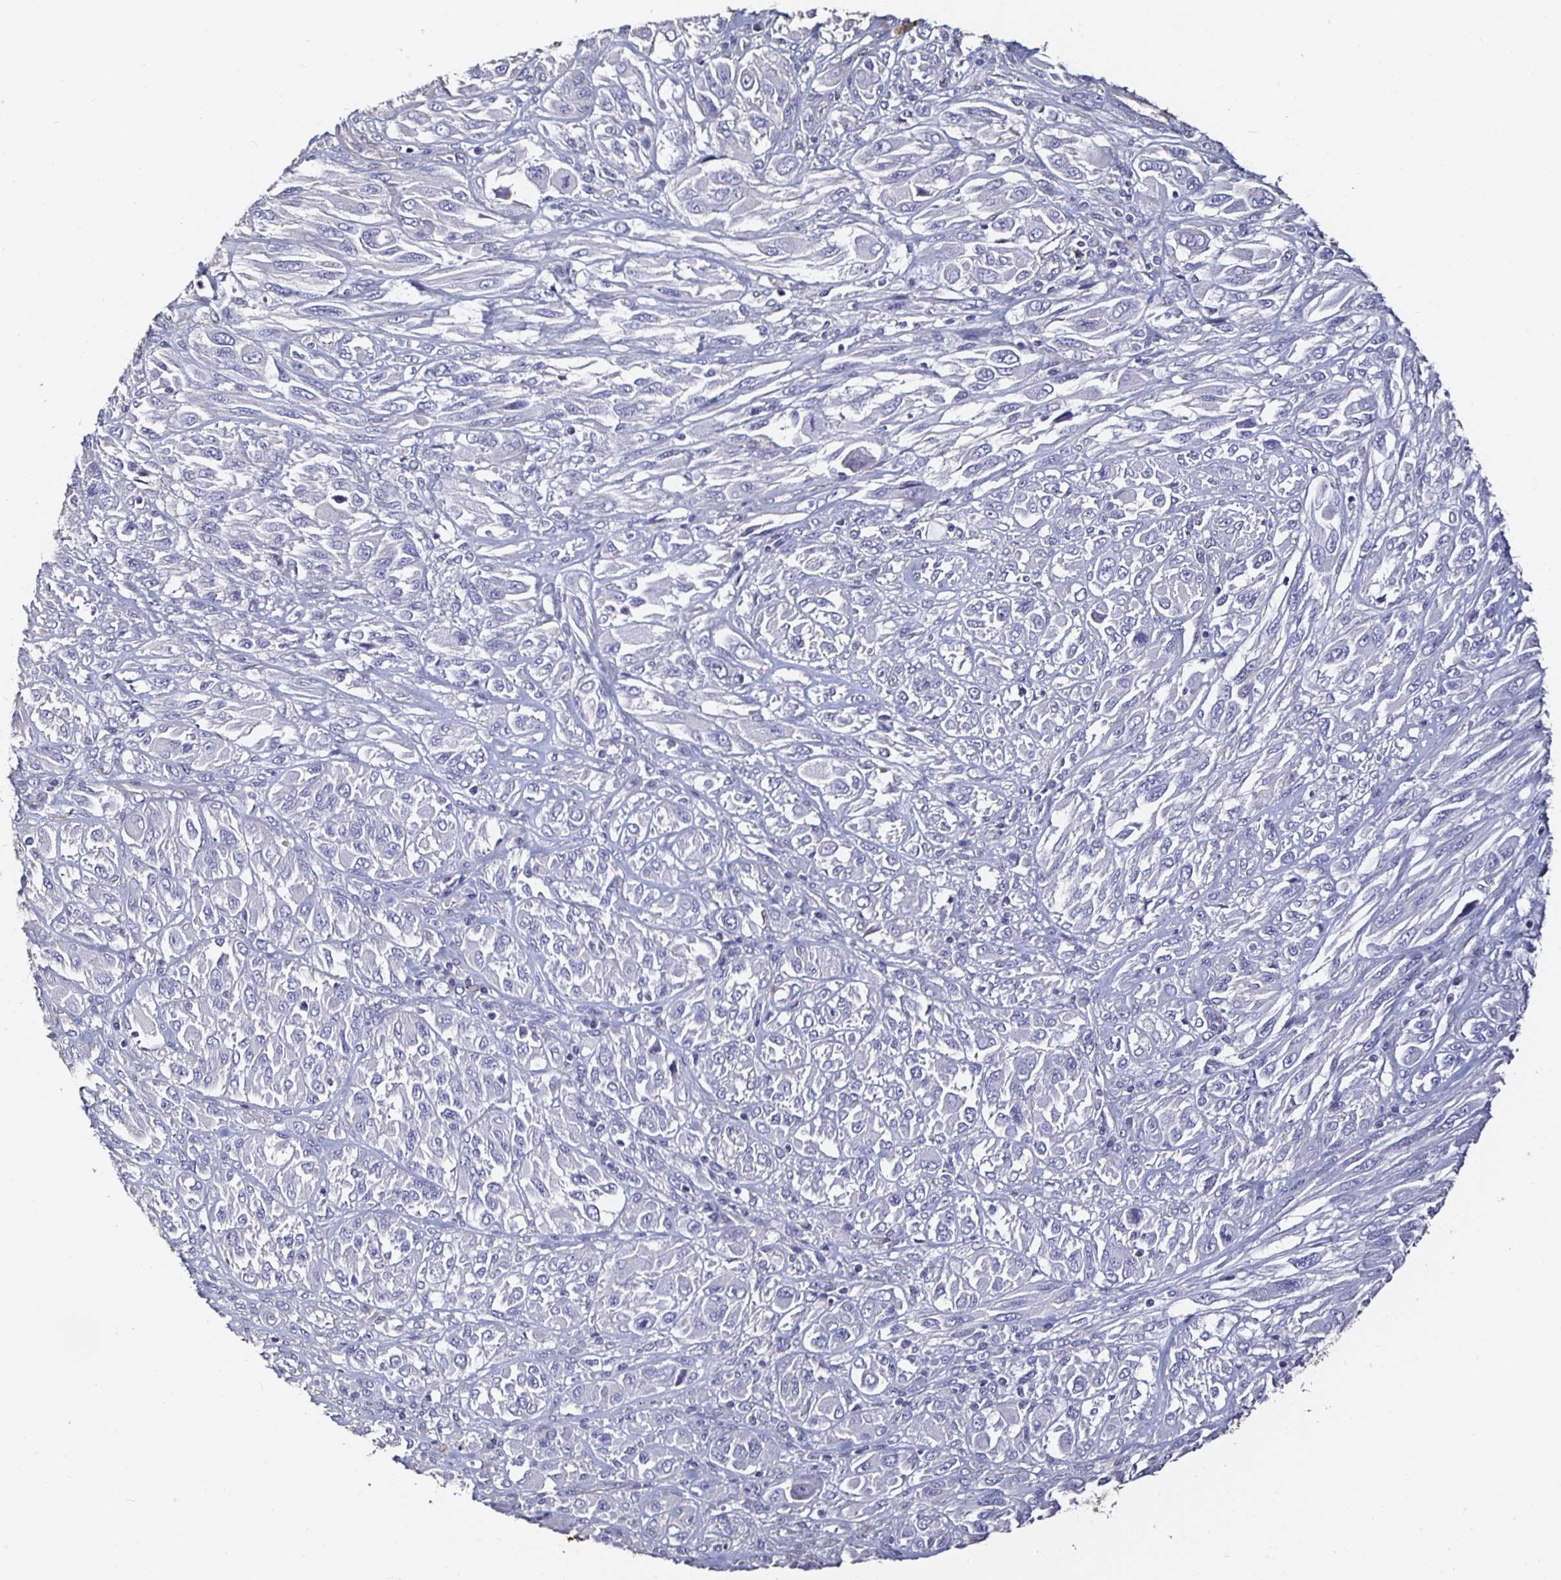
{"staining": {"intensity": "negative", "quantity": "none", "location": "none"}, "tissue": "melanoma", "cell_type": "Tumor cells", "image_type": "cancer", "snomed": [{"axis": "morphology", "description": "Malignant melanoma, NOS"}, {"axis": "topography", "description": "Skin"}], "caption": "This is a photomicrograph of immunohistochemistry staining of melanoma, which shows no staining in tumor cells.", "gene": "TLR4", "patient": {"sex": "female", "age": 91}}